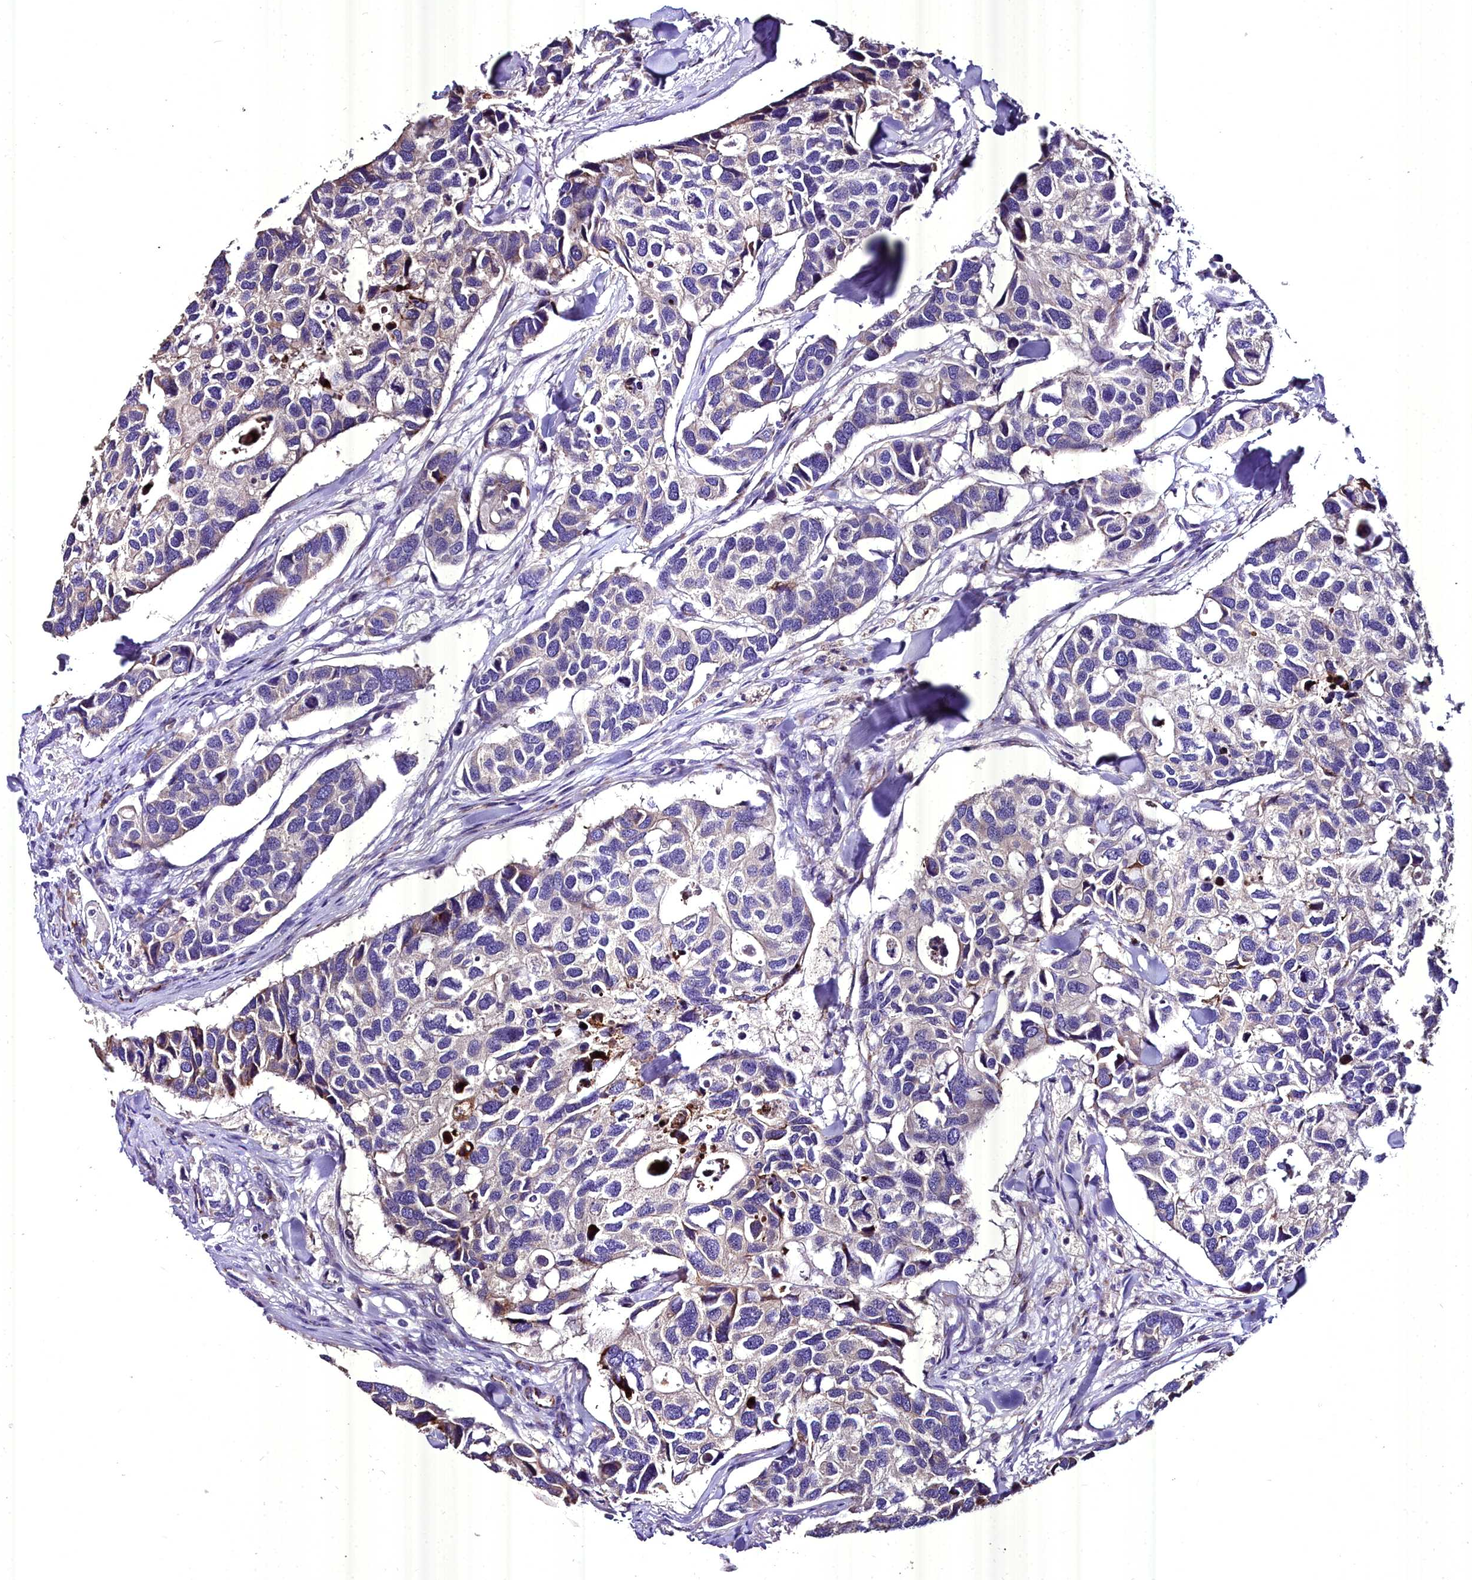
{"staining": {"intensity": "weak", "quantity": "<25%", "location": "cytoplasmic/membranous"}, "tissue": "breast cancer", "cell_type": "Tumor cells", "image_type": "cancer", "snomed": [{"axis": "morphology", "description": "Duct carcinoma"}, {"axis": "topography", "description": "Breast"}], "caption": "Tumor cells are negative for protein expression in human infiltrating ductal carcinoma (breast).", "gene": "MS4A18", "patient": {"sex": "female", "age": 83}}